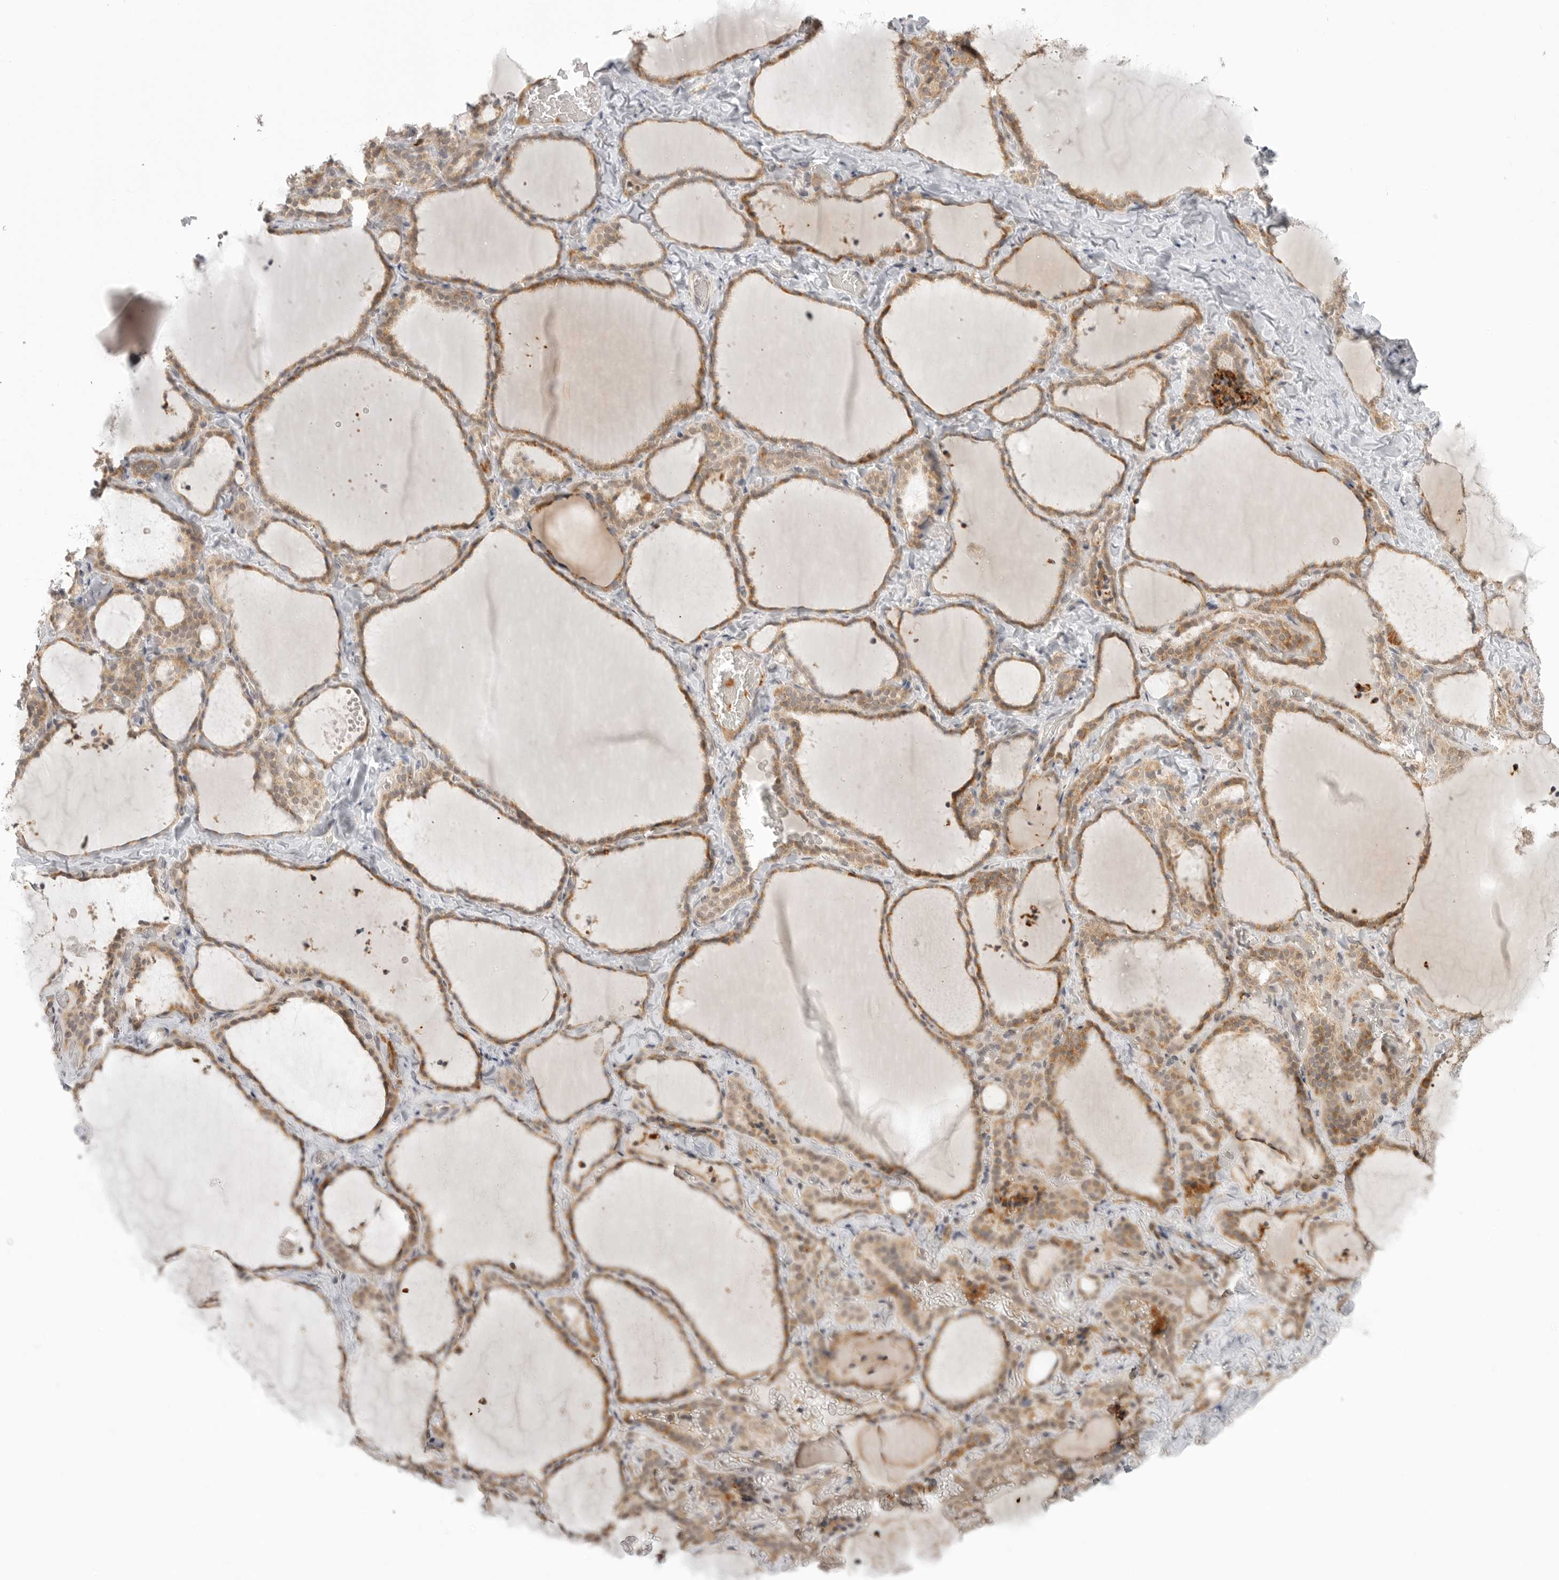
{"staining": {"intensity": "moderate", "quantity": ">75%", "location": "cytoplasmic/membranous"}, "tissue": "thyroid gland", "cell_type": "Glandular cells", "image_type": "normal", "snomed": [{"axis": "morphology", "description": "Normal tissue, NOS"}, {"axis": "topography", "description": "Thyroid gland"}], "caption": "A brown stain labels moderate cytoplasmic/membranous positivity of a protein in glandular cells of benign thyroid gland.", "gene": "KALRN", "patient": {"sex": "female", "age": 22}}